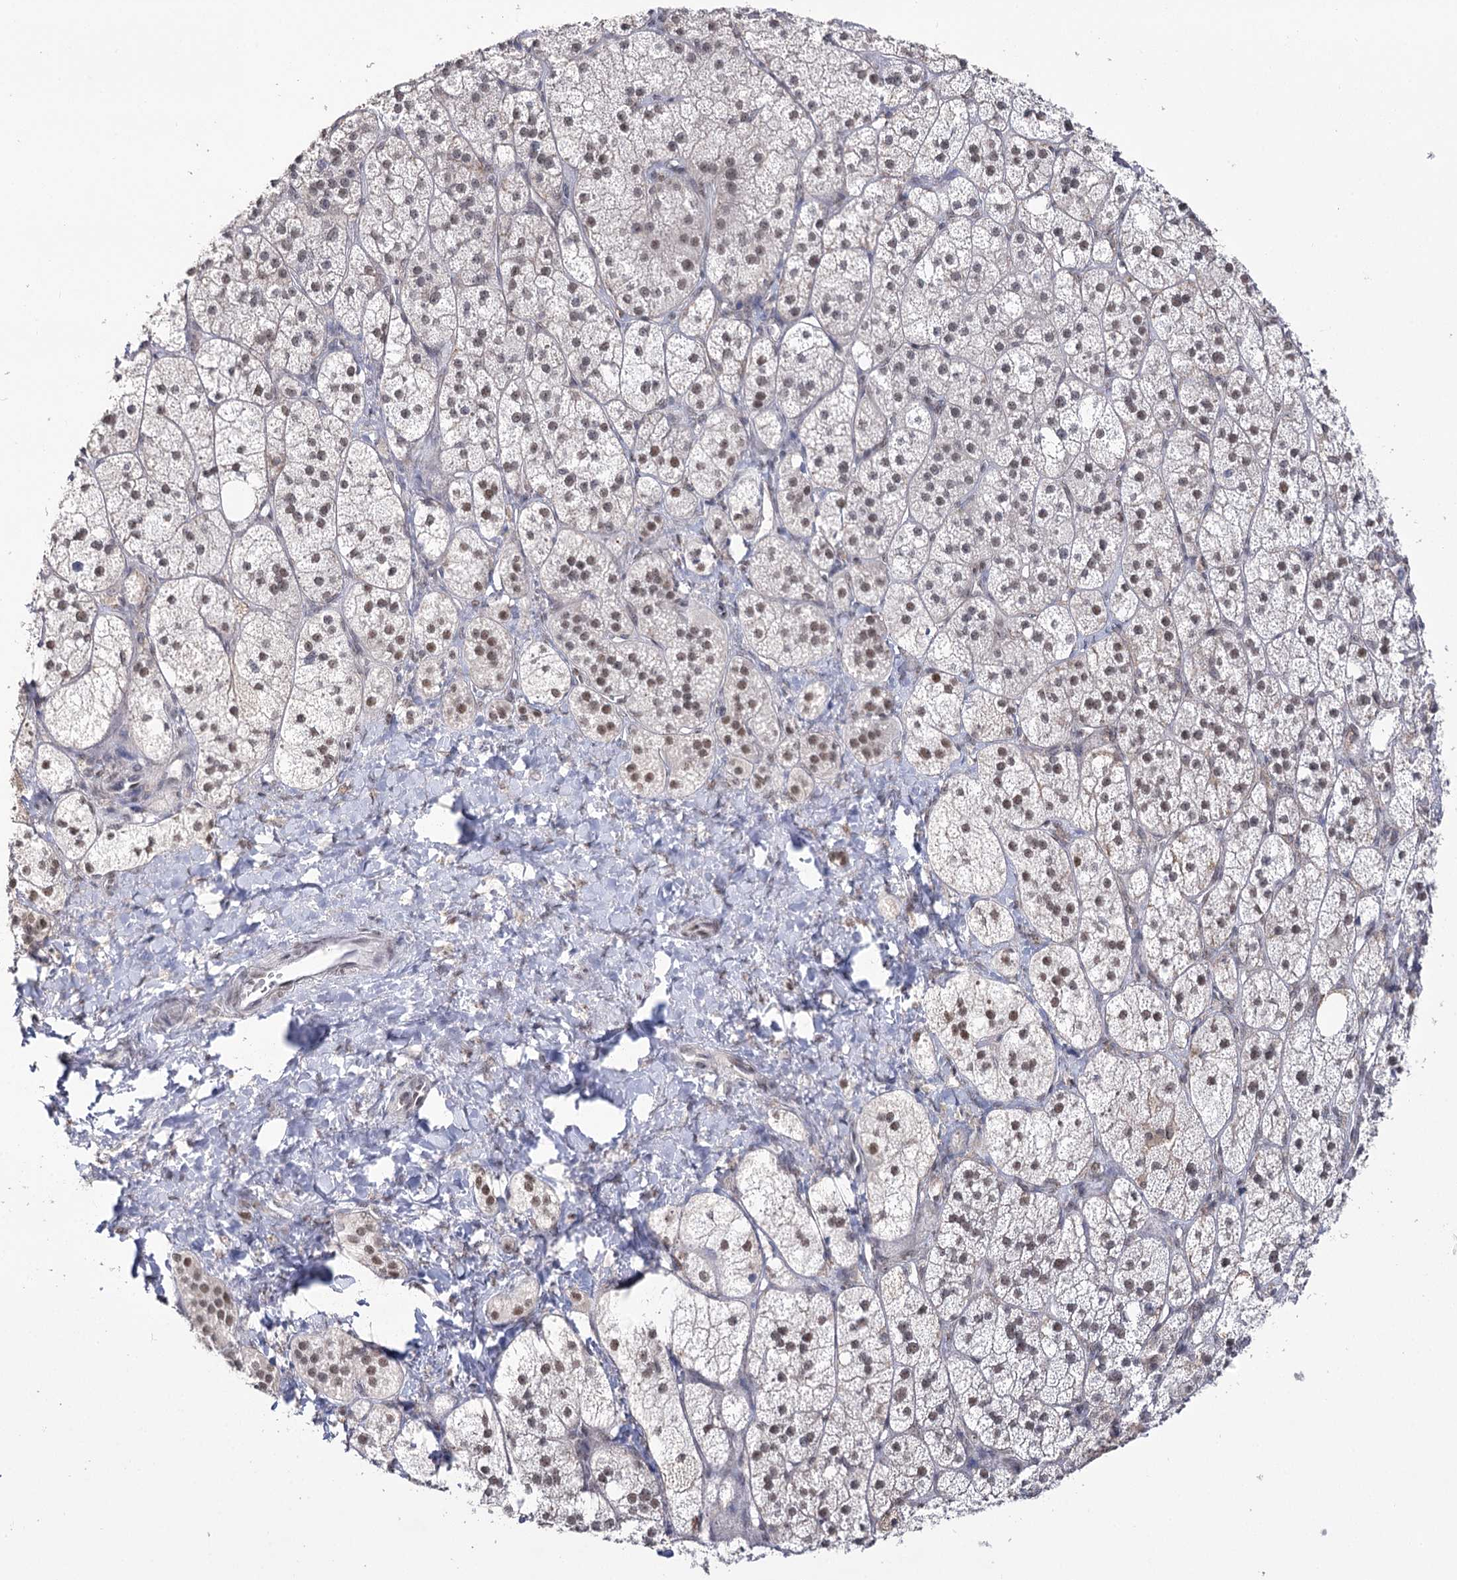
{"staining": {"intensity": "moderate", "quantity": ">75%", "location": "nuclear"}, "tissue": "adrenal gland", "cell_type": "Glandular cells", "image_type": "normal", "snomed": [{"axis": "morphology", "description": "Normal tissue, NOS"}, {"axis": "topography", "description": "Adrenal gland"}], "caption": "This is an image of immunohistochemistry staining of benign adrenal gland, which shows moderate staining in the nuclear of glandular cells.", "gene": "VGLL4", "patient": {"sex": "male", "age": 61}}